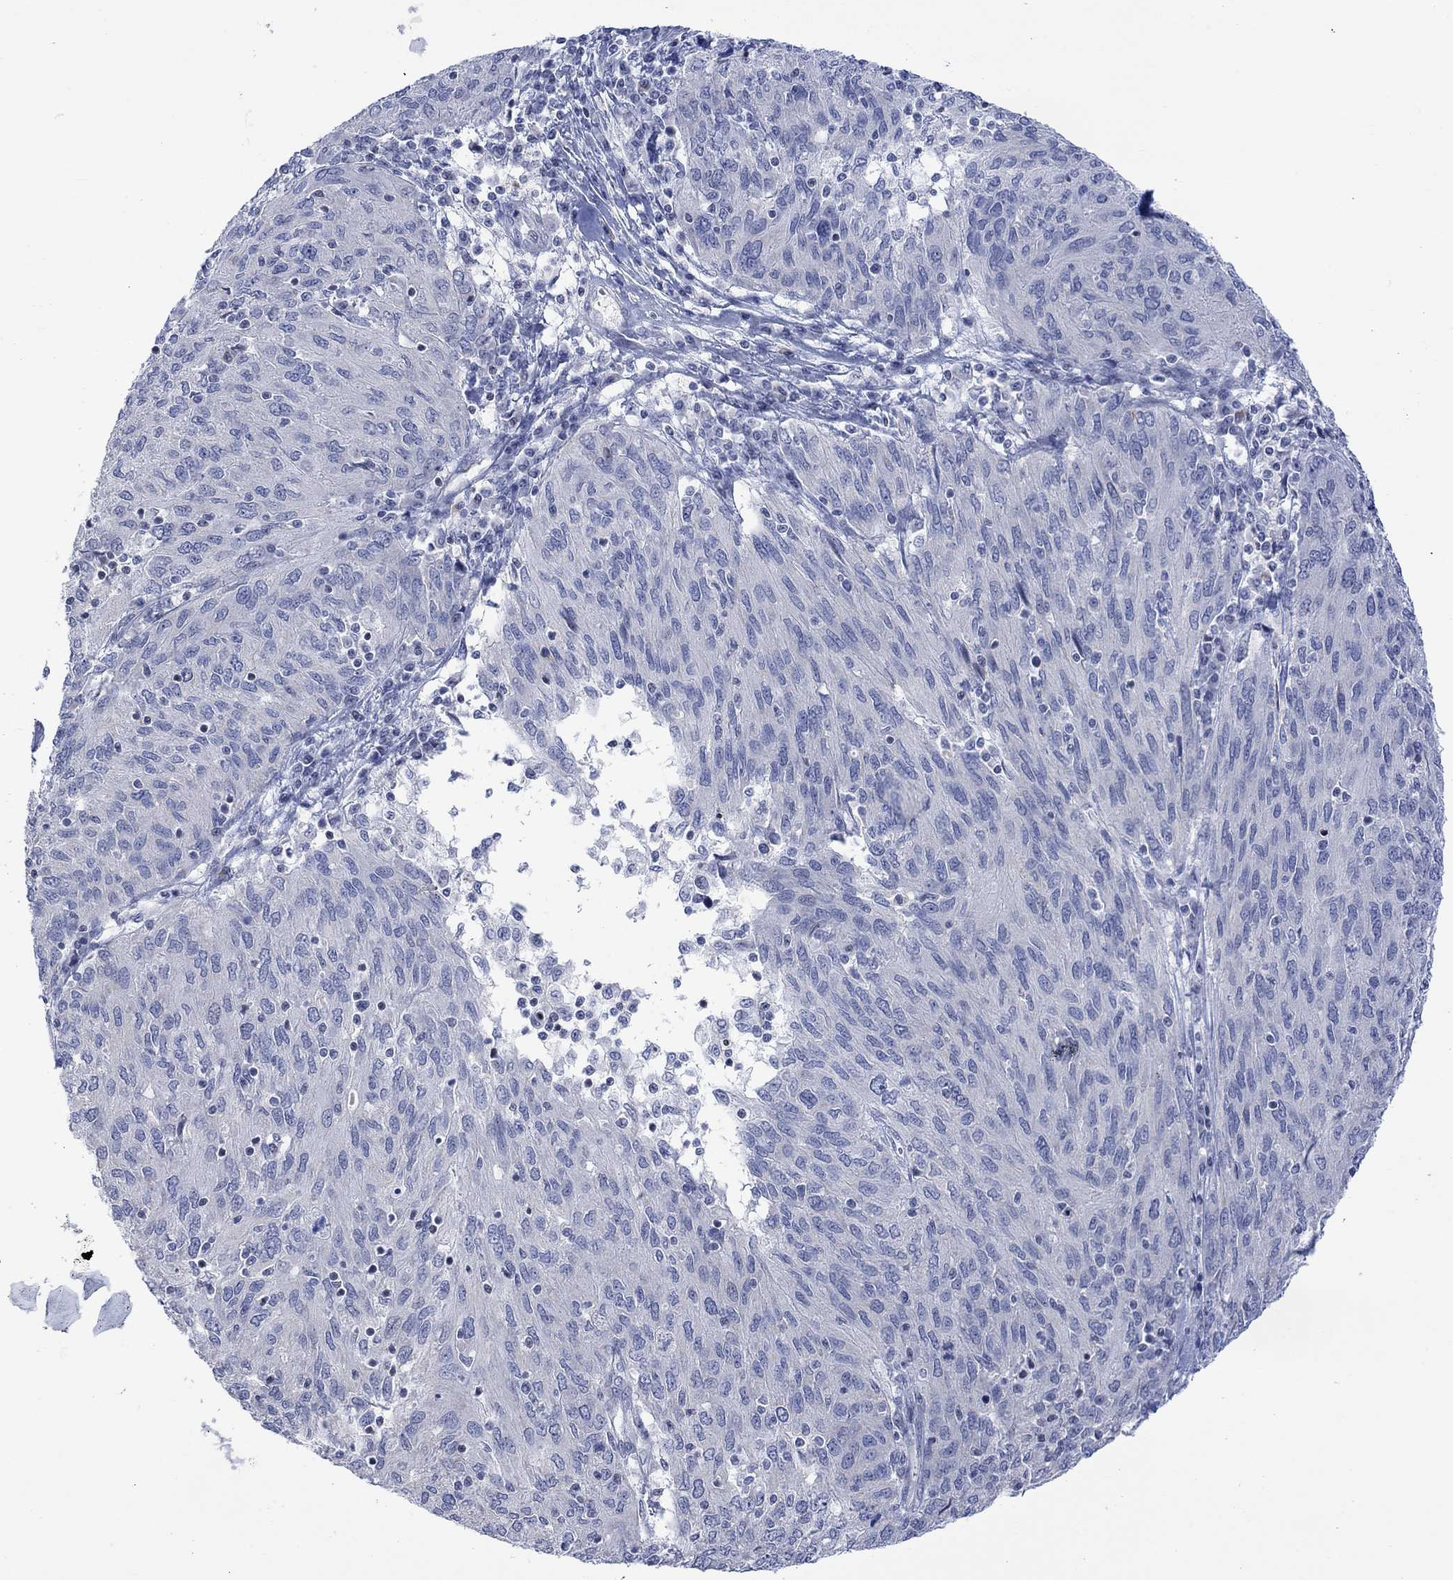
{"staining": {"intensity": "negative", "quantity": "none", "location": "none"}, "tissue": "ovarian cancer", "cell_type": "Tumor cells", "image_type": "cancer", "snomed": [{"axis": "morphology", "description": "Carcinoma, endometroid"}, {"axis": "topography", "description": "Ovary"}], "caption": "IHC photomicrograph of human ovarian cancer stained for a protein (brown), which reveals no expression in tumor cells.", "gene": "DCX", "patient": {"sex": "female", "age": 50}}